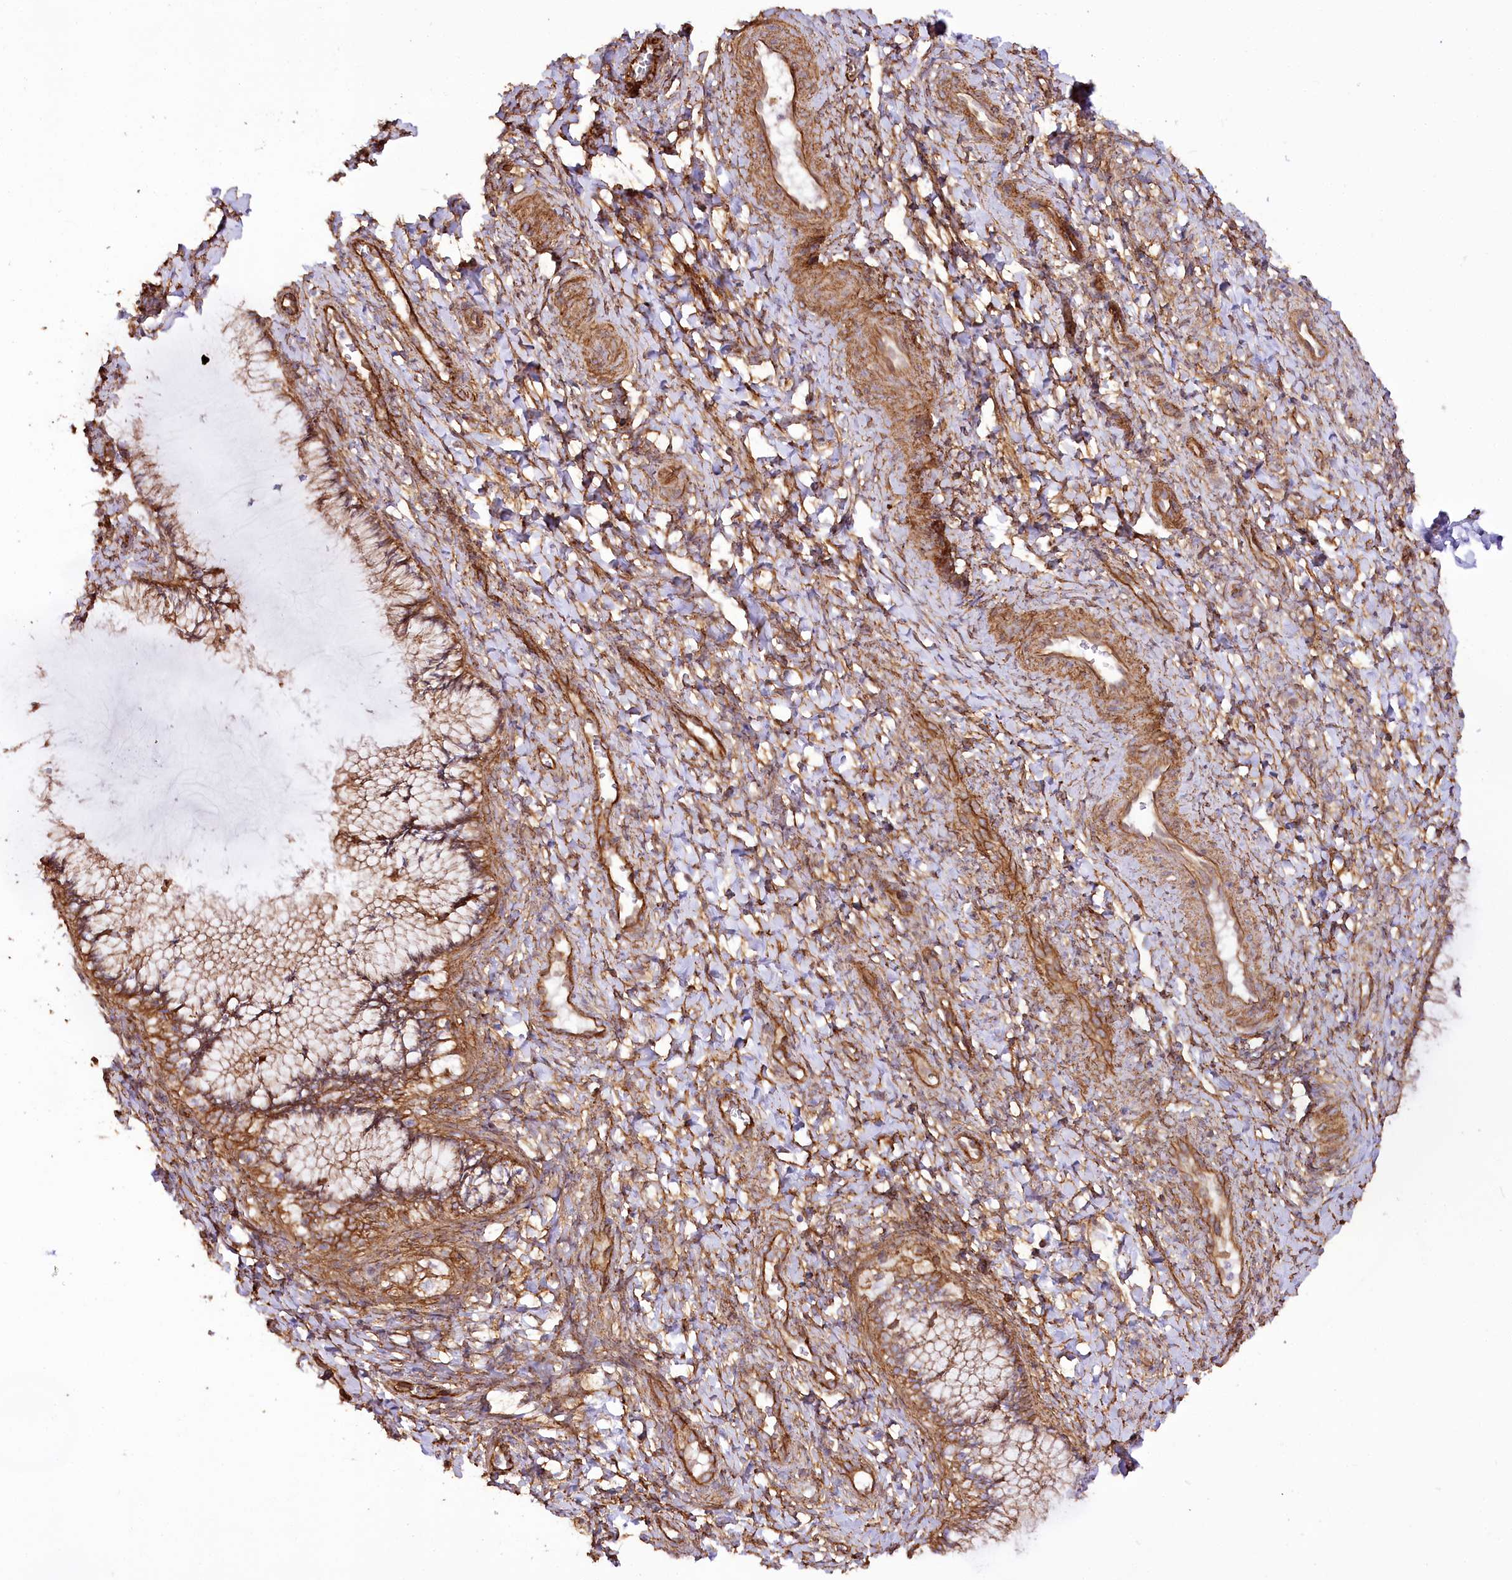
{"staining": {"intensity": "moderate", "quantity": ">75%", "location": "cytoplasmic/membranous"}, "tissue": "cervix", "cell_type": "Glandular cells", "image_type": "normal", "snomed": [{"axis": "morphology", "description": "Normal tissue, NOS"}, {"axis": "morphology", "description": "Adenocarcinoma, NOS"}, {"axis": "topography", "description": "Cervix"}], "caption": "Immunohistochemistry (IHC) micrograph of normal human cervix stained for a protein (brown), which demonstrates medium levels of moderate cytoplasmic/membranous positivity in about >75% of glandular cells.", "gene": "SYNPO2", "patient": {"sex": "female", "age": 29}}